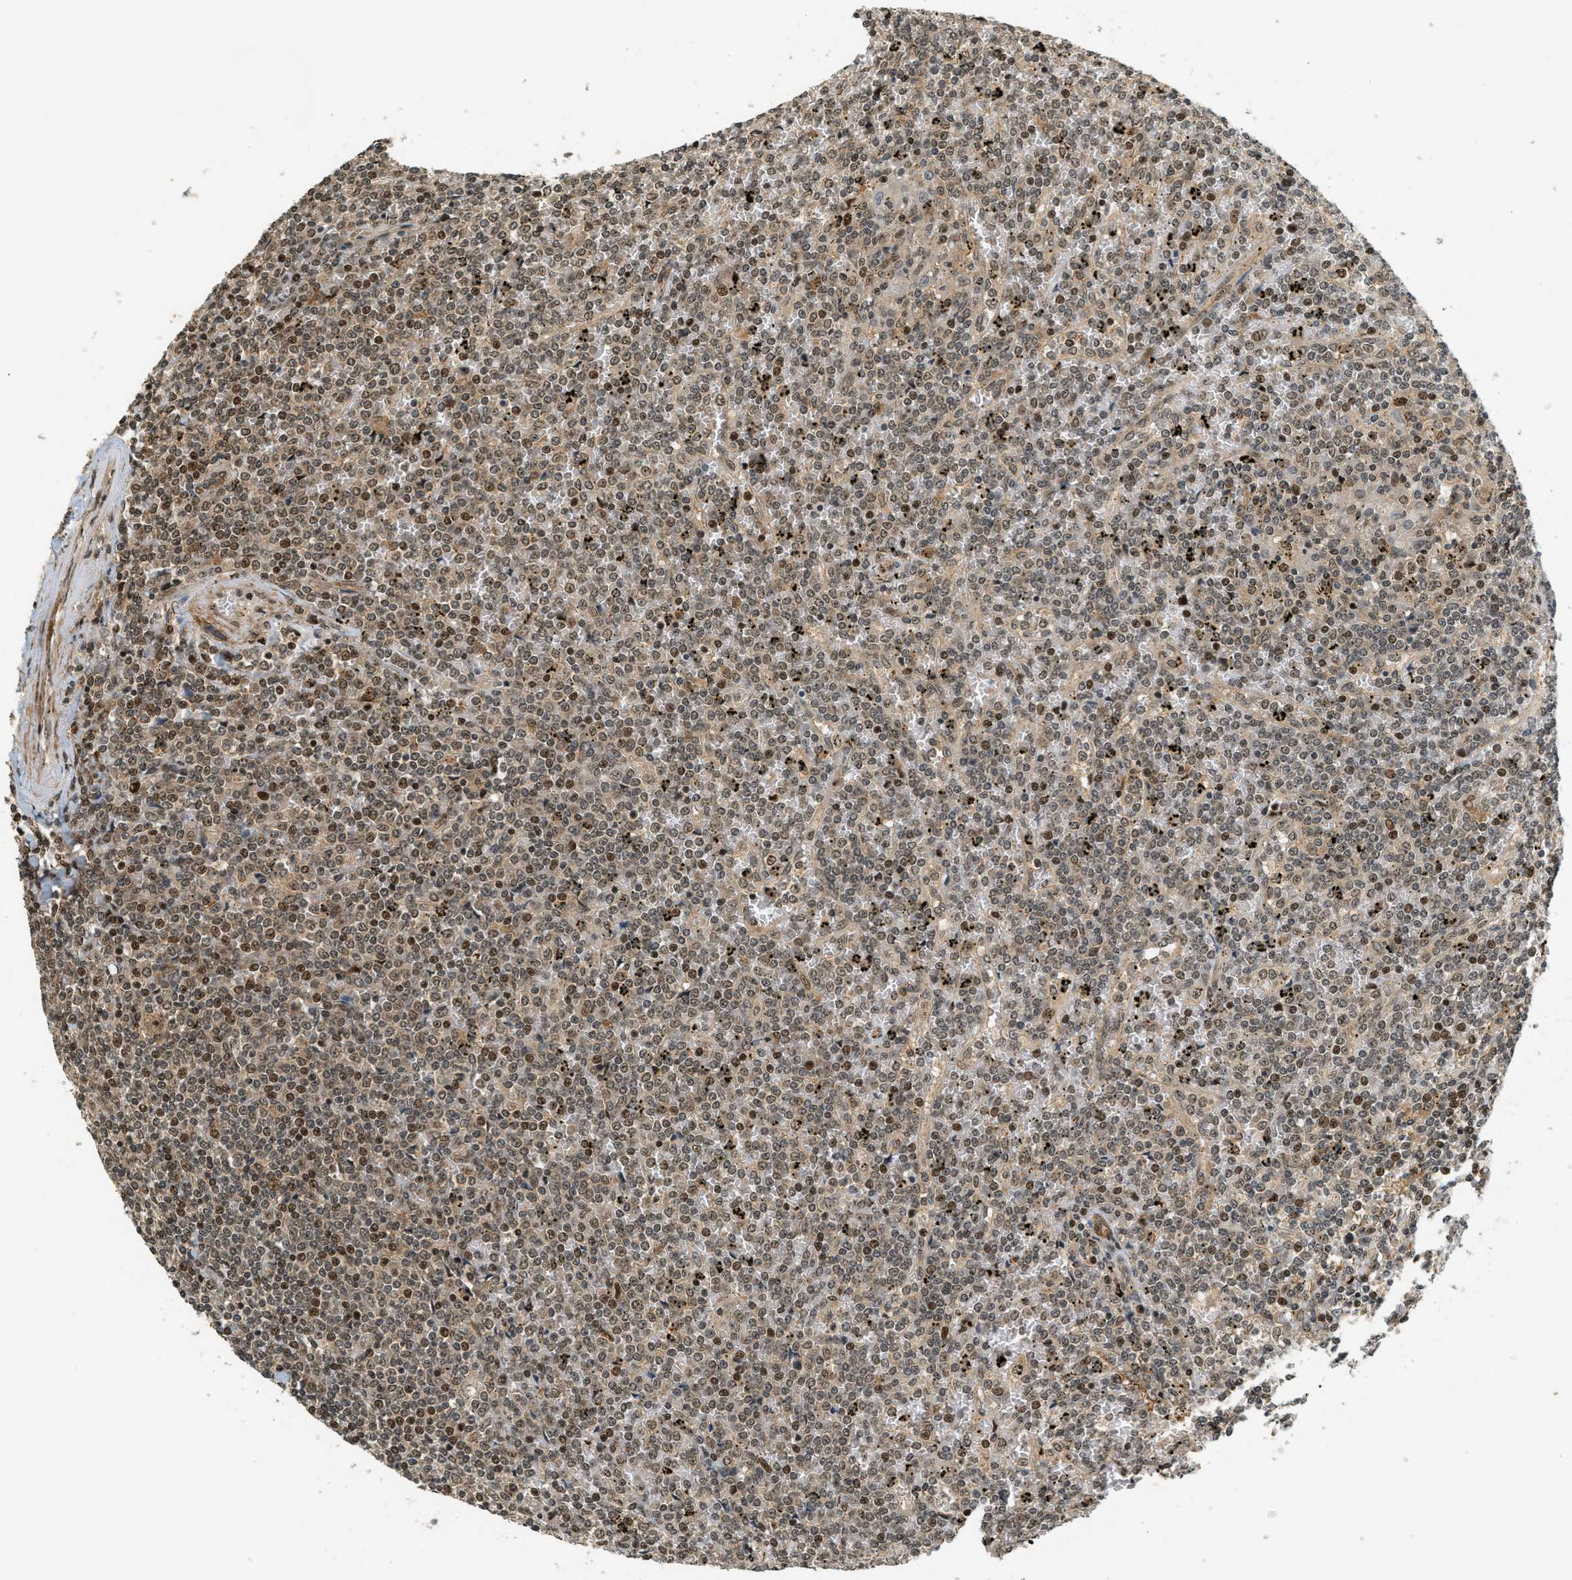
{"staining": {"intensity": "moderate", "quantity": ">75%", "location": "nuclear"}, "tissue": "lymphoma", "cell_type": "Tumor cells", "image_type": "cancer", "snomed": [{"axis": "morphology", "description": "Malignant lymphoma, non-Hodgkin's type, Low grade"}, {"axis": "topography", "description": "Spleen"}], "caption": "Immunohistochemistry histopathology image of lymphoma stained for a protein (brown), which demonstrates medium levels of moderate nuclear positivity in approximately >75% of tumor cells.", "gene": "FOXM1", "patient": {"sex": "female", "age": 19}}